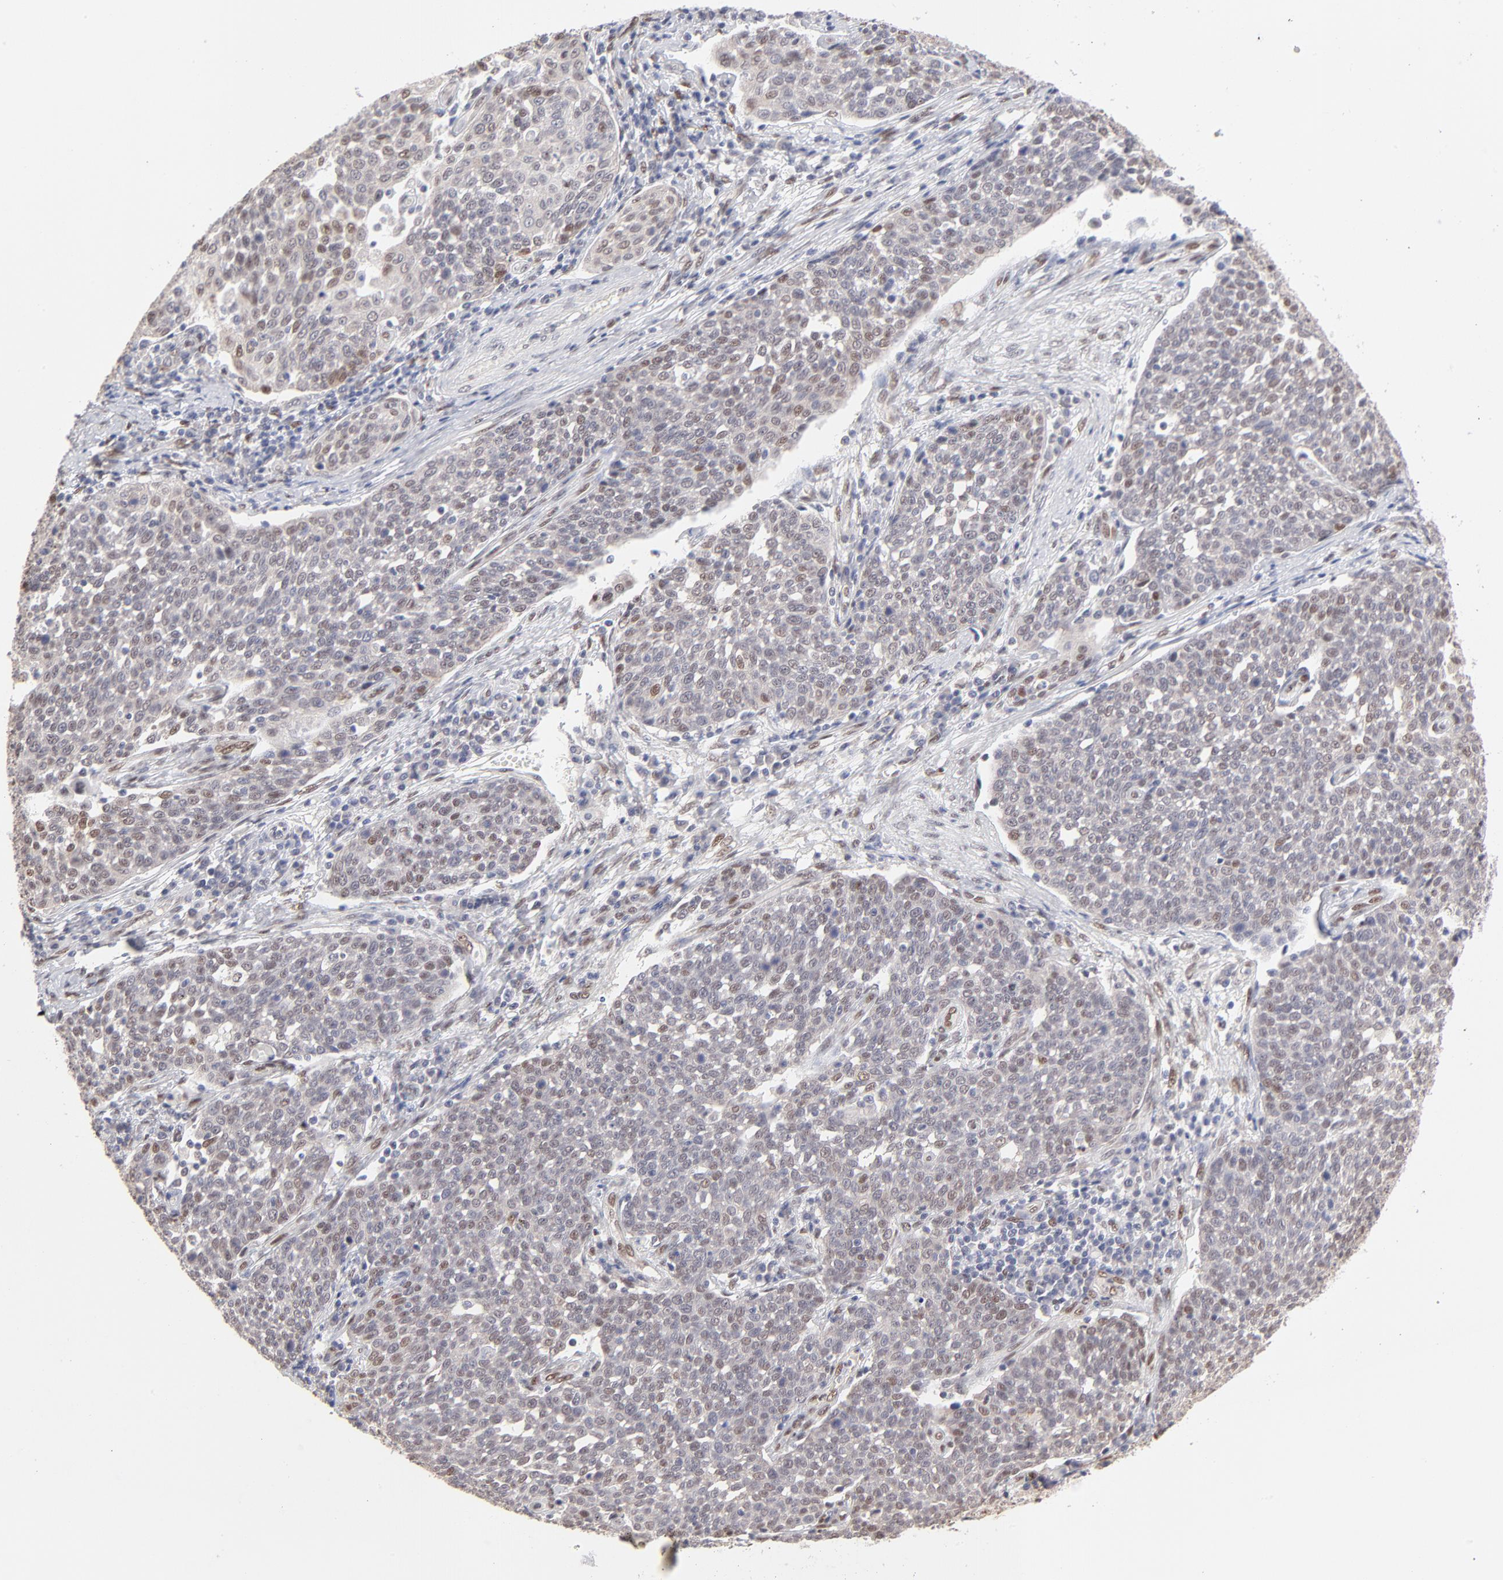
{"staining": {"intensity": "weak", "quantity": "<25%", "location": "nuclear"}, "tissue": "cervical cancer", "cell_type": "Tumor cells", "image_type": "cancer", "snomed": [{"axis": "morphology", "description": "Squamous cell carcinoma, NOS"}, {"axis": "topography", "description": "Cervix"}], "caption": "Micrograph shows no protein expression in tumor cells of squamous cell carcinoma (cervical) tissue.", "gene": "STAT3", "patient": {"sex": "female", "age": 34}}